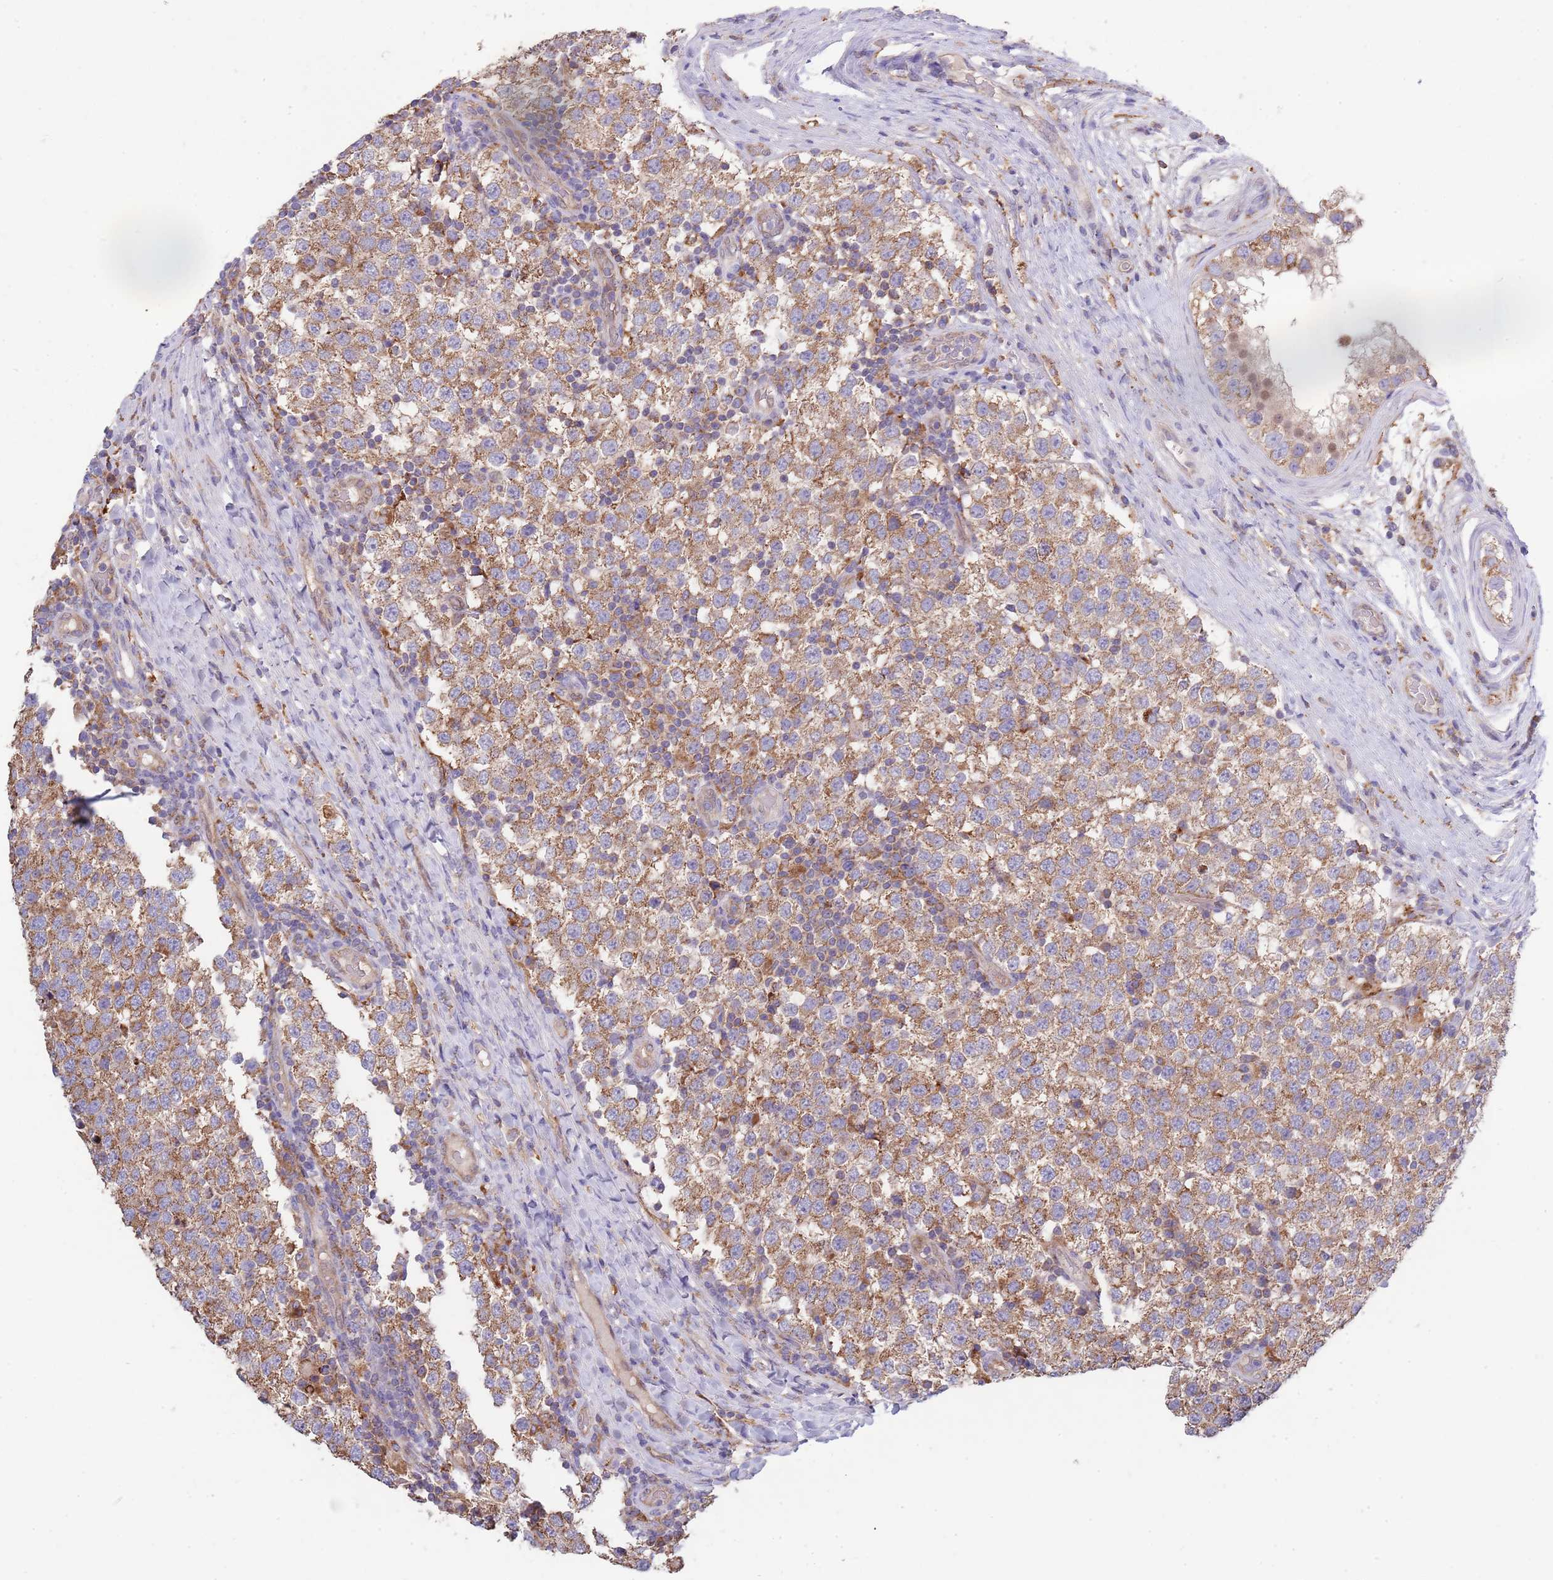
{"staining": {"intensity": "moderate", "quantity": ">75%", "location": "cytoplasmic/membranous"}, "tissue": "testis cancer", "cell_type": "Tumor cells", "image_type": "cancer", "snomed": [{"axis": "morphology", "description": "Seminoma, NOS"}, {"axis": "topography", "description": "Testis"}], "caption": "Testis cancer (seminoma) stained with DAB (3,3'-diaminobenzidine) immunohistochemistry demonstrates medium levels of moderate cytoplasmic/membranous staining in approximately >75% of tumor cells.", "gene": "DDT", "patient": {"sex": "male", "age": 34}}